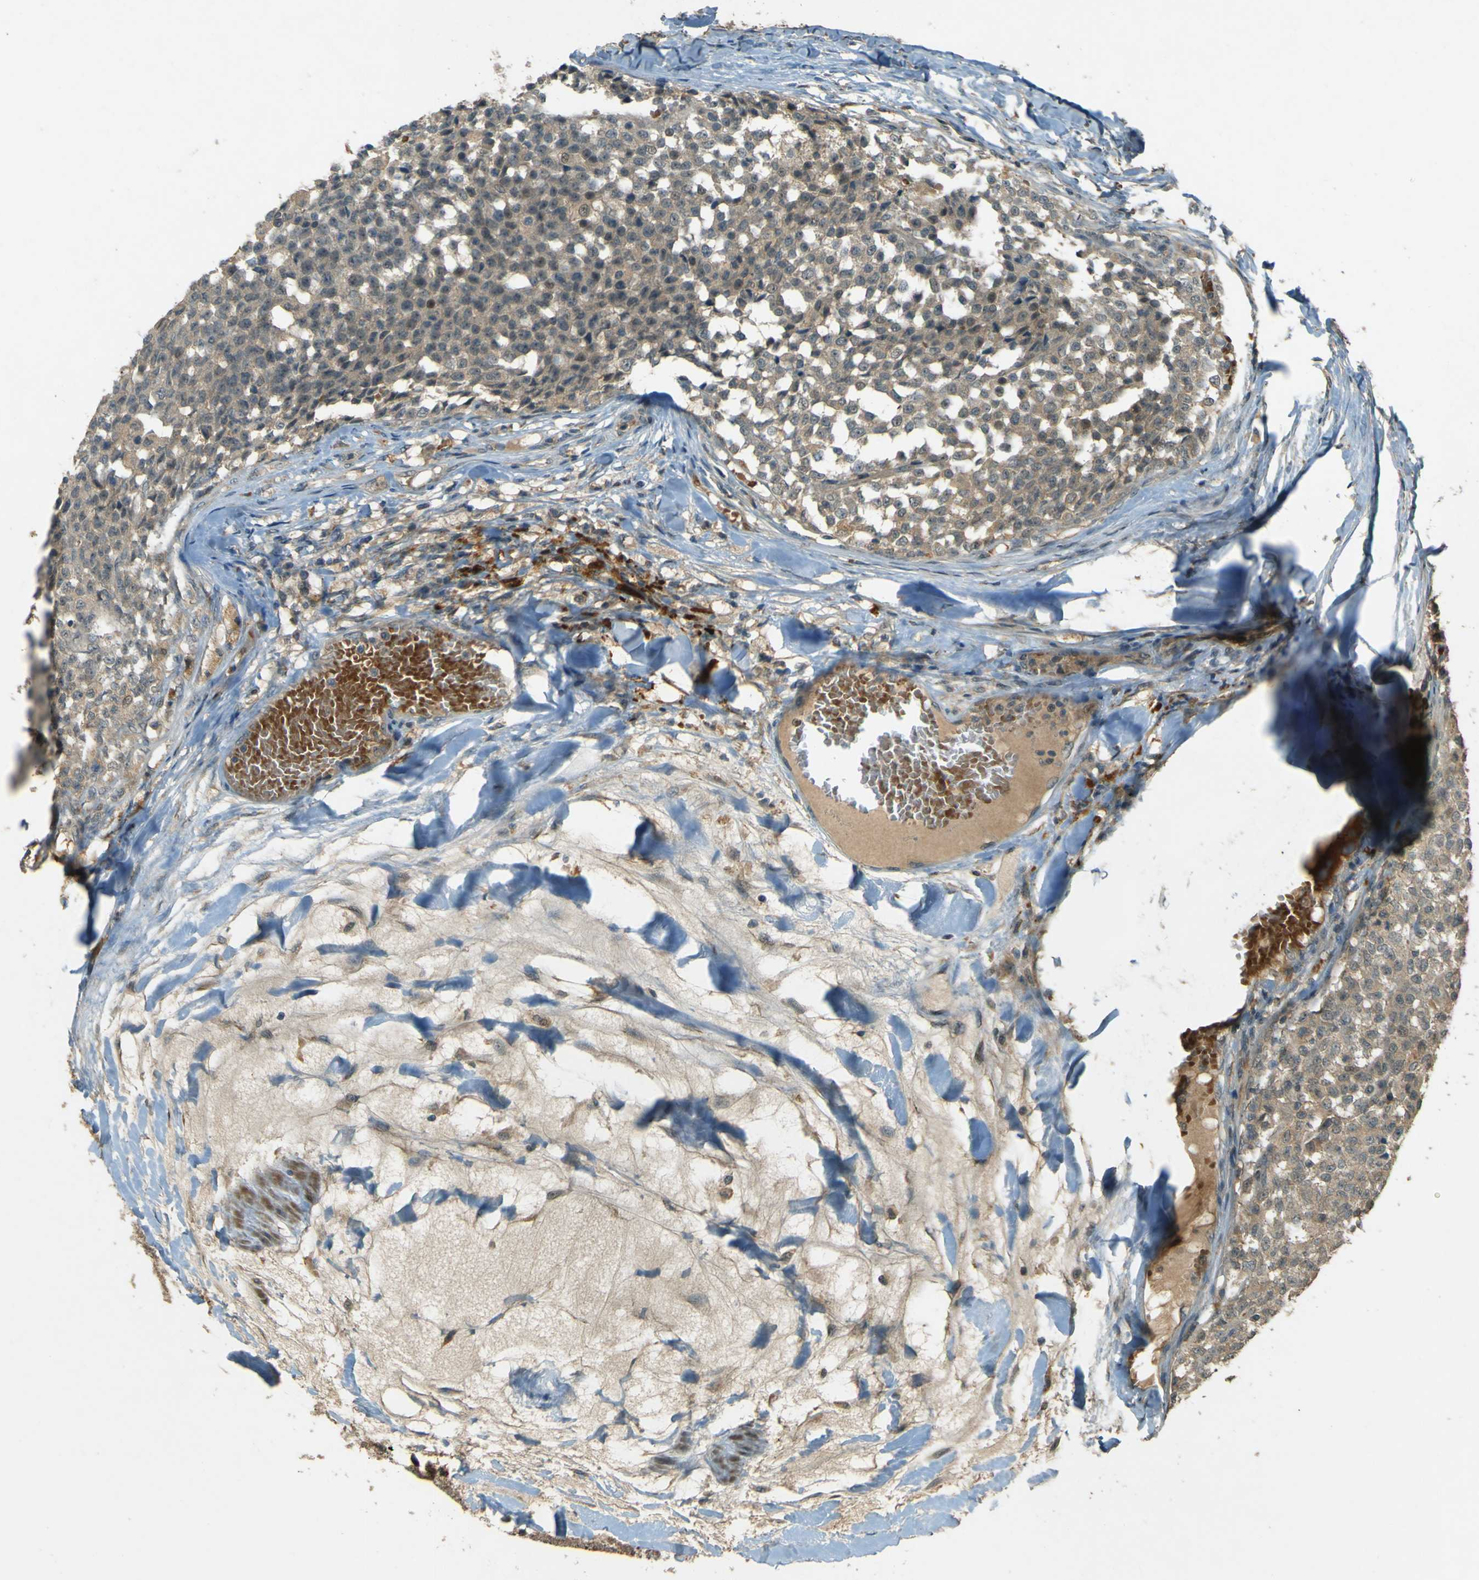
{"staining": {"intensity": "weak", "quantity": ">75%", "location": "cytoplasmic/membranous"}, "tissue": "testis cancer", "cell_type": "Tumor cells", "image_type": "cancer", "snomed": [{"axis": "morphology", "description": "Seminoma, NOS"}, {"axis": "topography", "description": "Testis"}], "caption": "Testis cancer was stained to show a protein in brown. There is low levels of weak cytoplasmic/membranous staining in approximately >75% of tumor cells.", "gene": "MPDZ", "patient": {"sex": "male", "age": 59}}